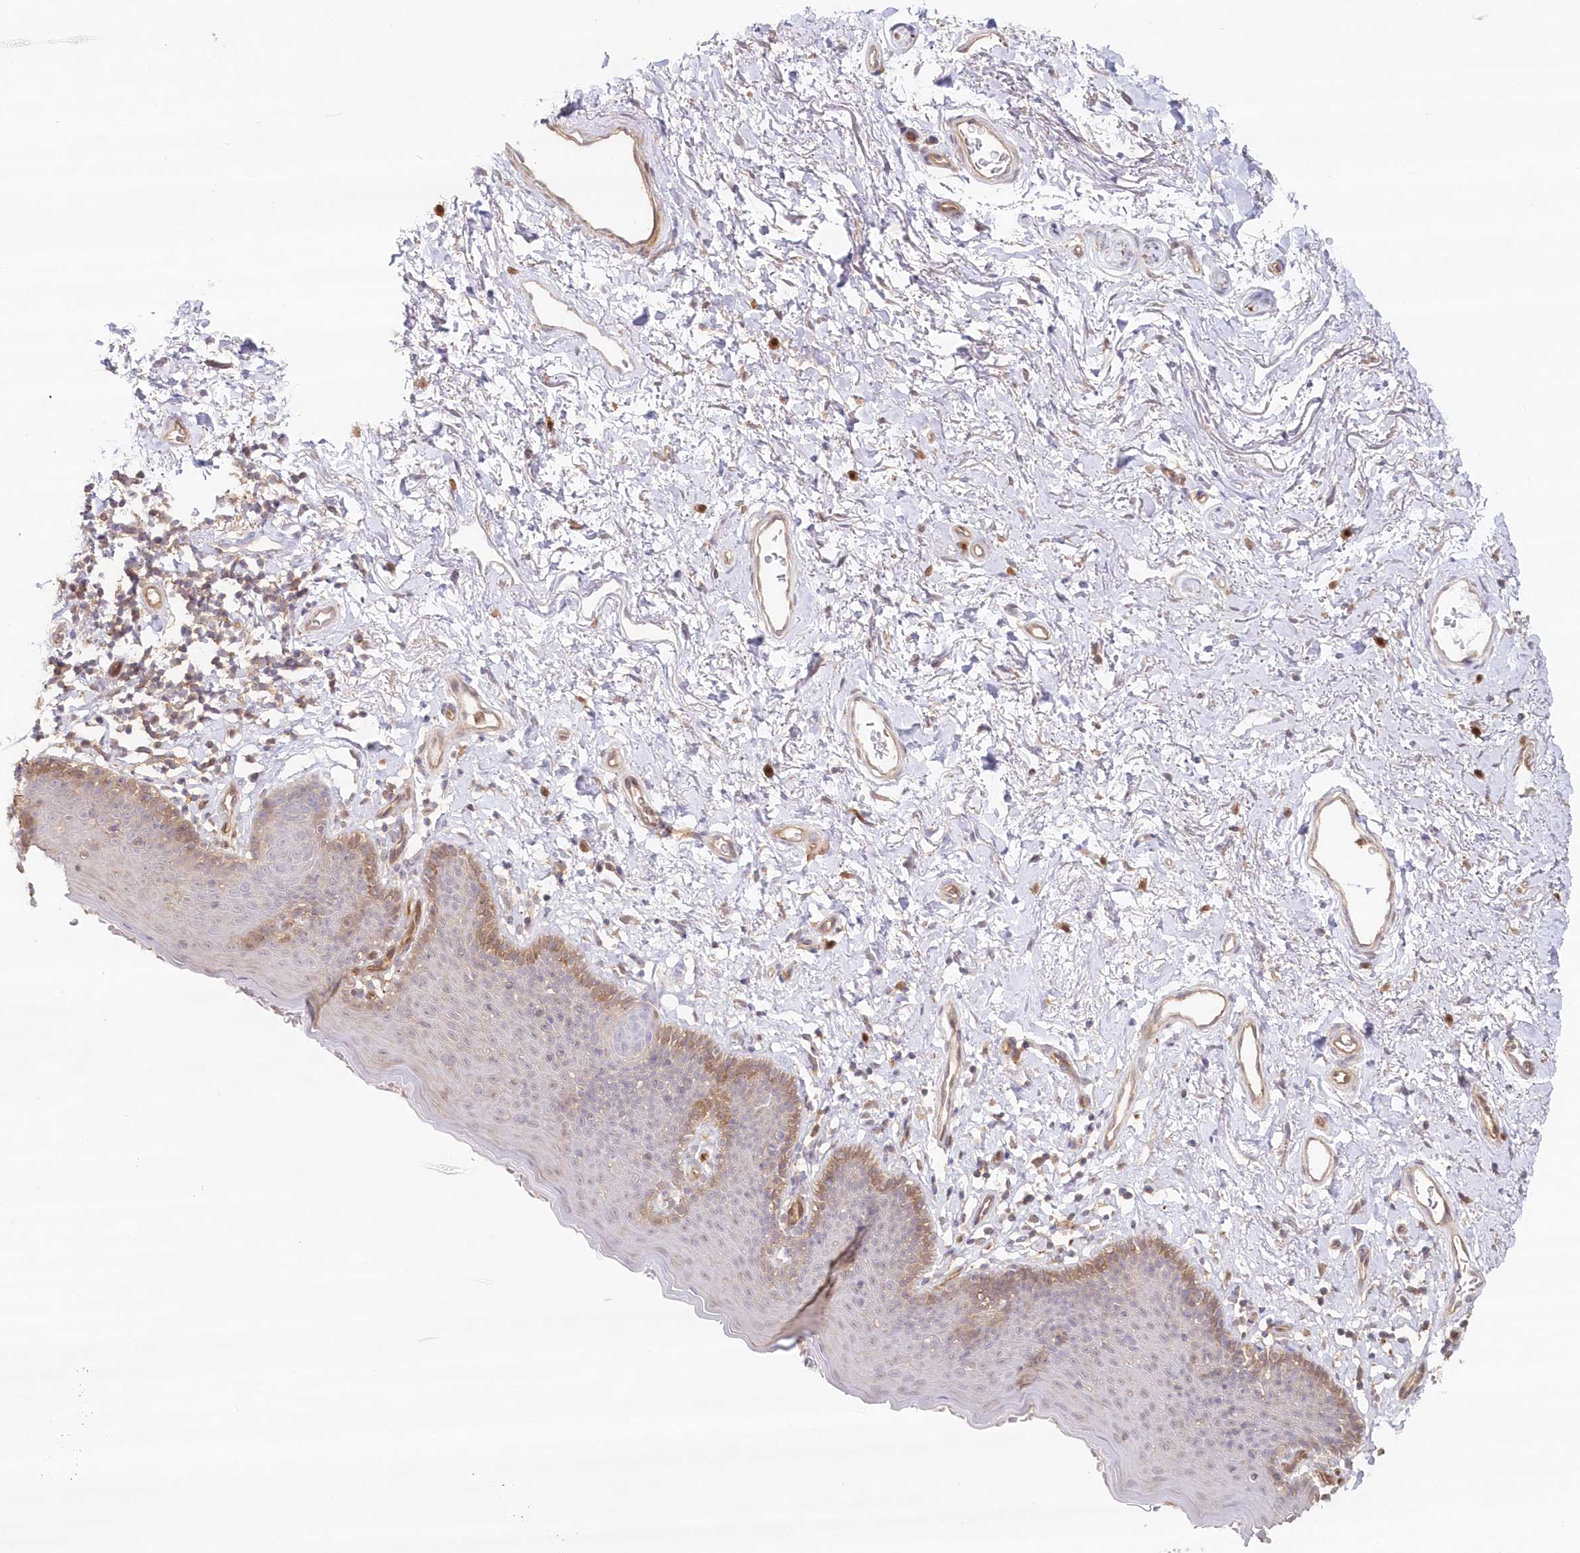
{"staining": {"intensity": "moderate", "quantity": "<25%", "location": "cytoplasmic/membranous"}, "tissue": "skin", "cell_type": "Epidermal cells", "image_type": "normal", "snomed": [{"axis": "morphology", "description": "Normal tissue, NOS"}, {"axis": "topography", "description": "Vulva"}], "caption": "This photomicrograph displays immunohistochemistry (IHC) staining of normal skin, with low moderate cytoplasmic/membranous expression in about <25% of epidermal cells.", "gene": "GBE1", "patient": {"sex": "female", "age": 66}}